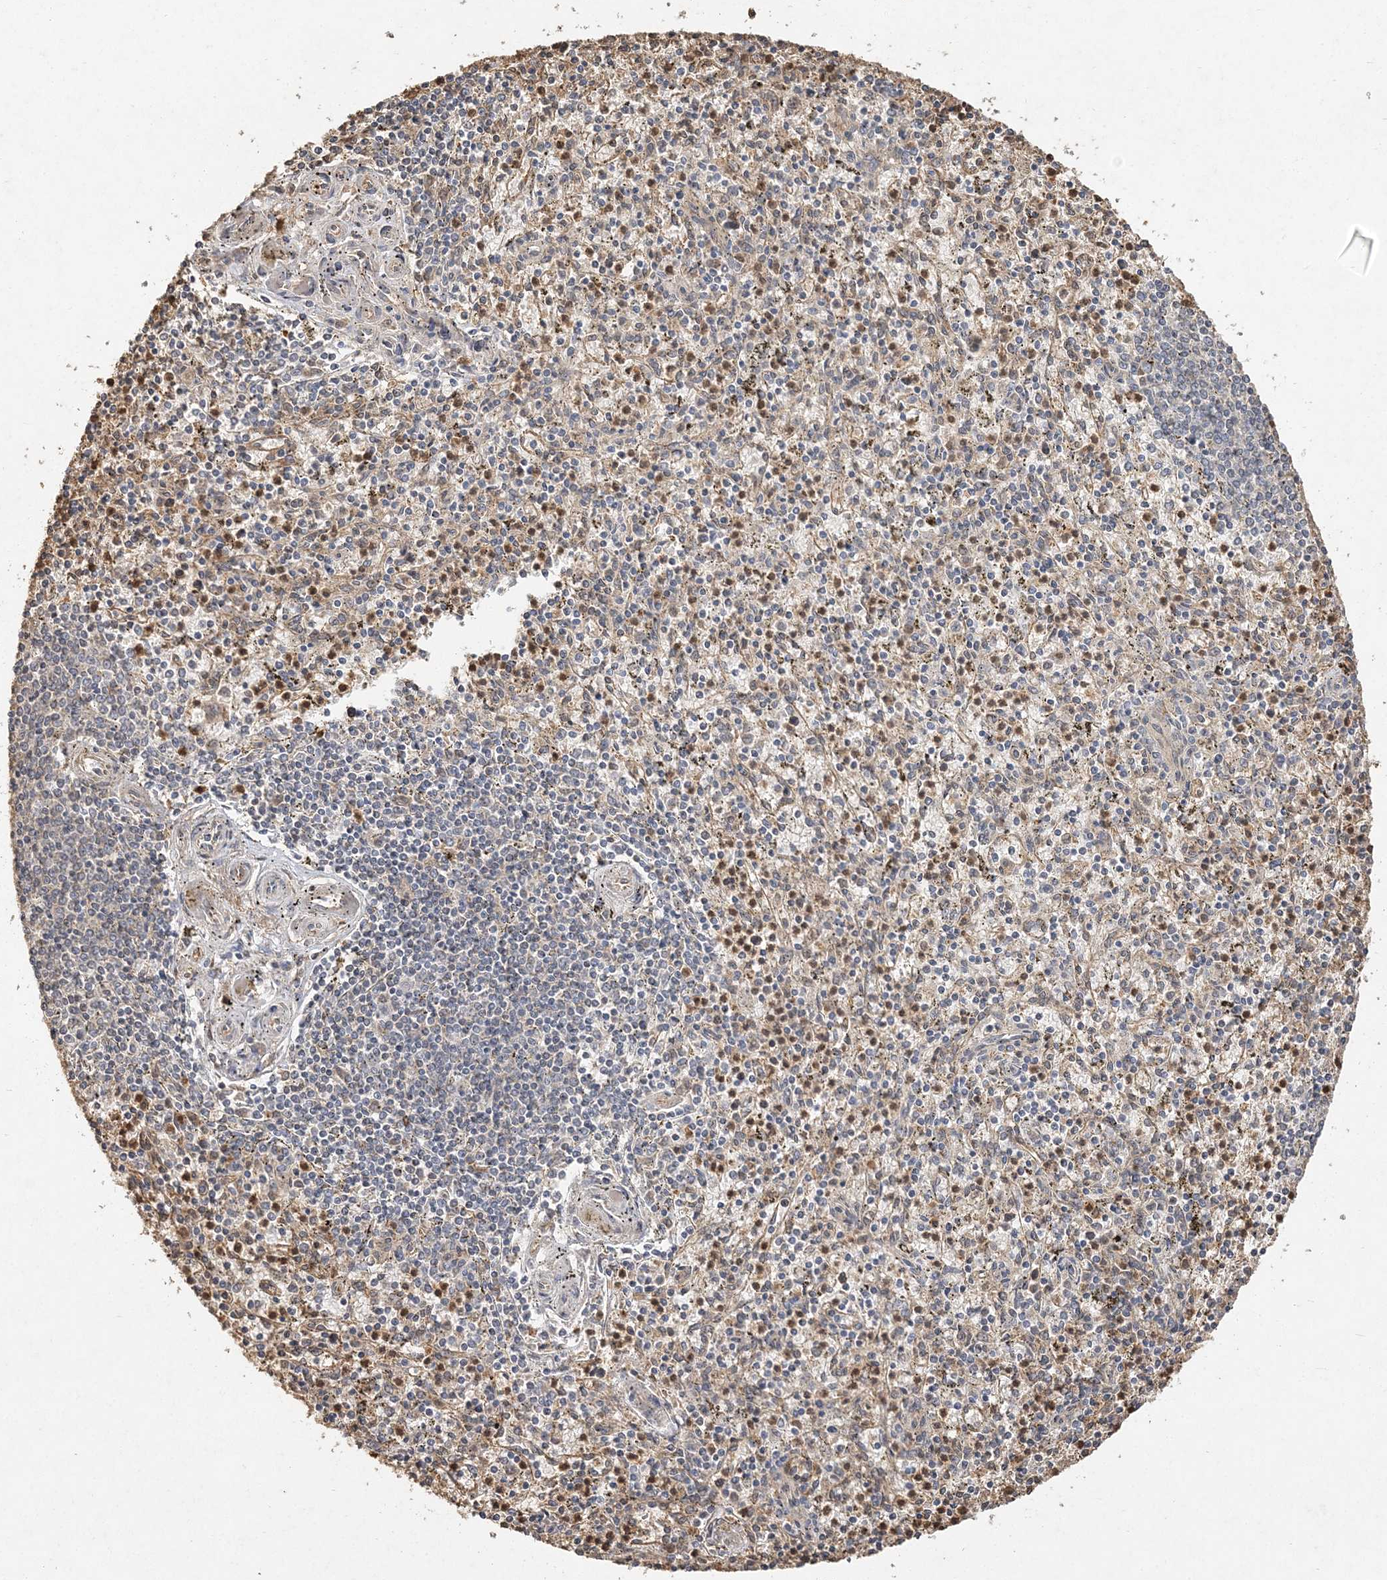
{"staining": {"intensity": "moderate", "quantity": "<25%", "location": "nuclear"}, "tissue": "spleen", "cell_type": "Cells in red pulp", "image_type": "normal", "snomed": [{"axis": "morphology", "description": "Normal tissue, NOS"}, {"axis": "topography", "description": "Spleen"}], "caption": "Immunohistochemistry (IHC) (DAB (3,3'-diaminobenzidine)) staining of unremarkable human spleen shows moderate nuclear protein expression in about <25% of cells in red pulp. (DAB (3,3'-diaminobenzidine) IHC, brown staining for protein, blue staining for nuclei).", "gene": "S100A11", "patient": {"sex": "male", "age": 72}}